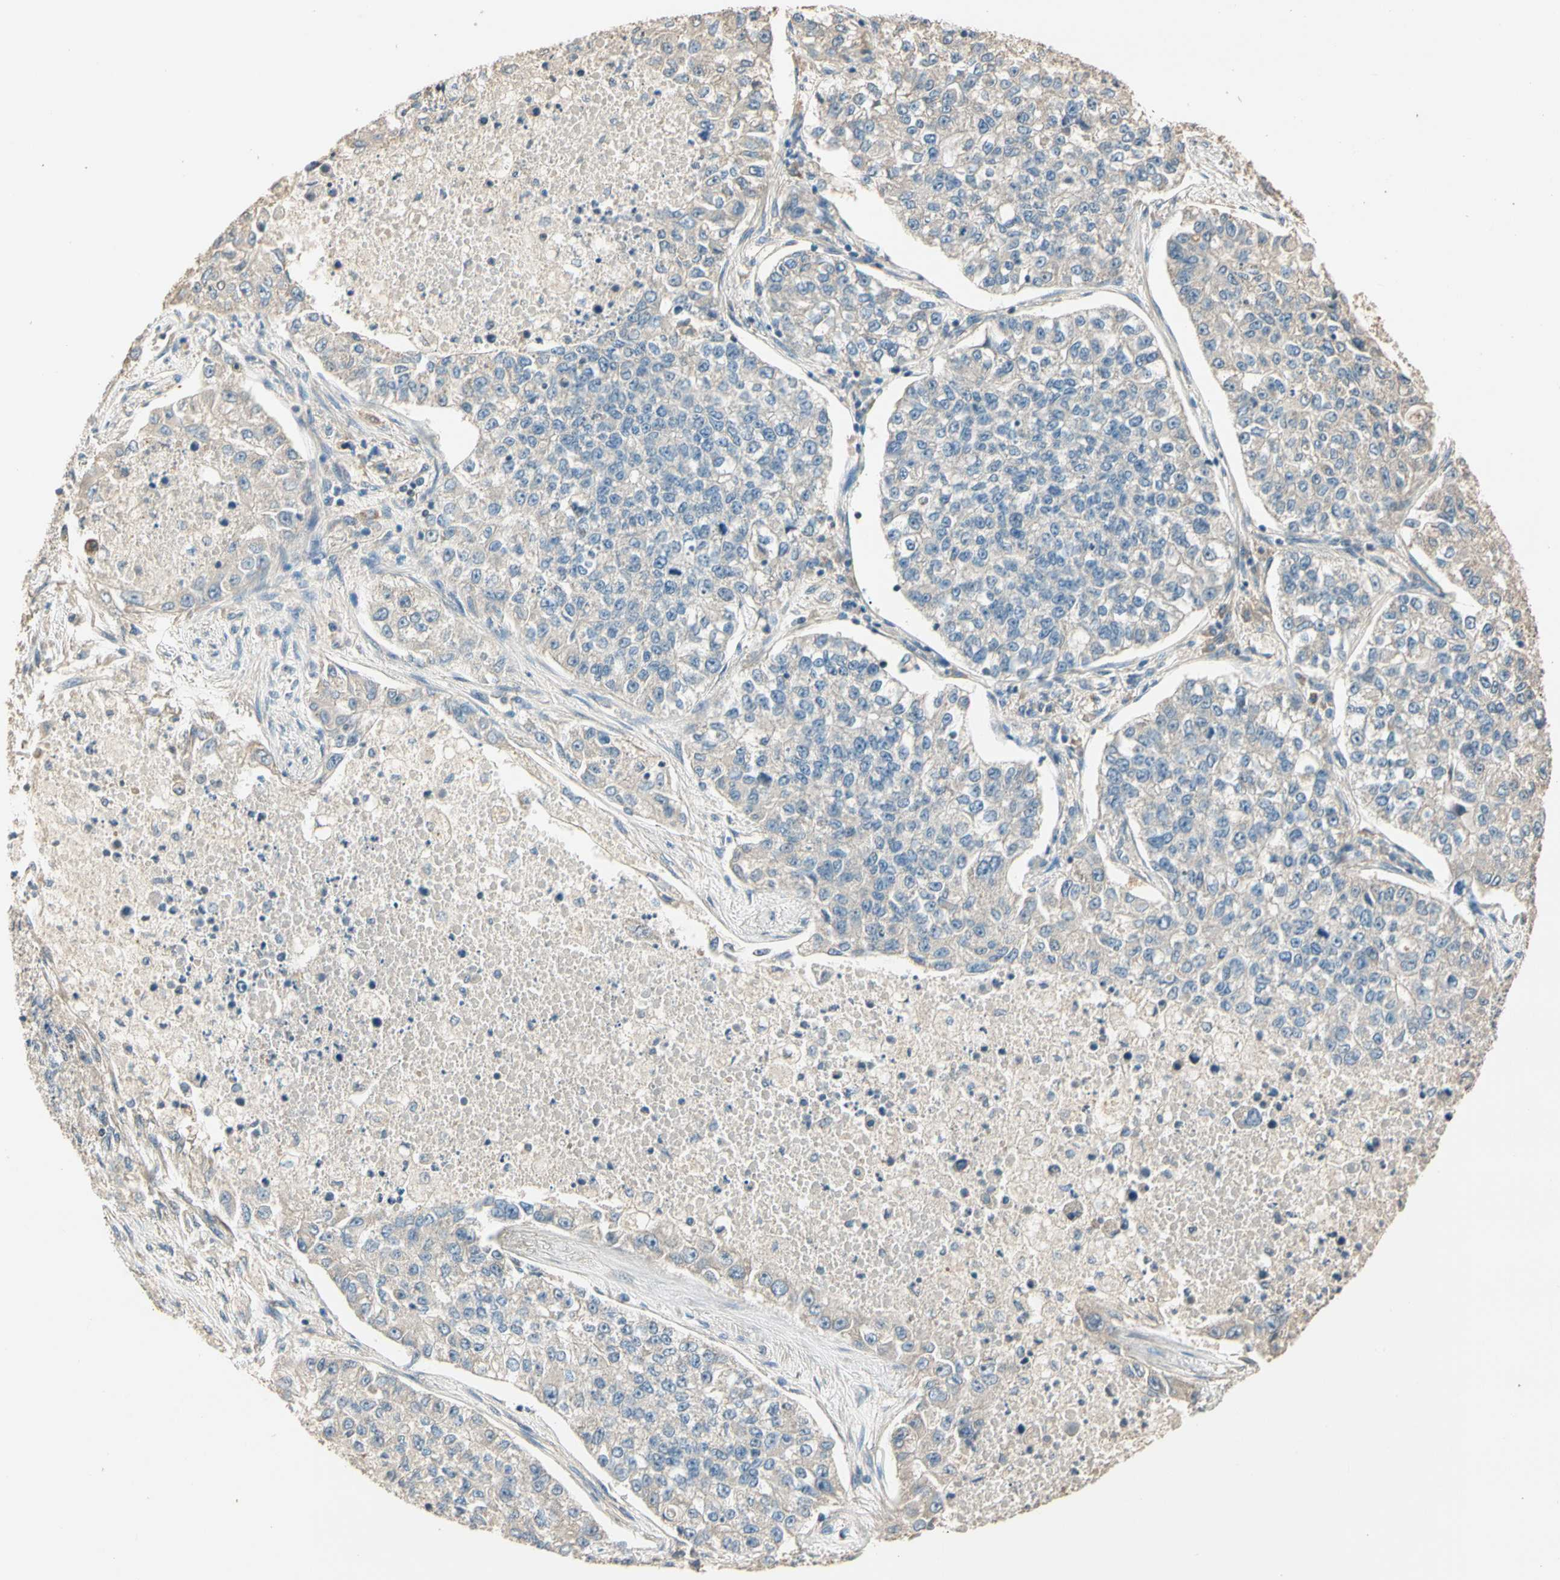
{"staining": {"intensity": "weak", "quantity": "25%-75%", "location": "cytoplasmic/membranous"}, "tissue": "lung cancer", "cell_type": "Tumor cells", "image_type": "cancer", "snomed": [{"axis": "morphology", "description": "Adenocarcinoma, NOS"}, {"axis": "topography", "description": "Lung"}], "caption": "Lung adenocarcinoma tissue exhibits weak cytoplasmic/membranous staining in approximately 25%-75% of tumor cells", "gene": "CDH6", "patient": {"sex": "male", "age": 49}}